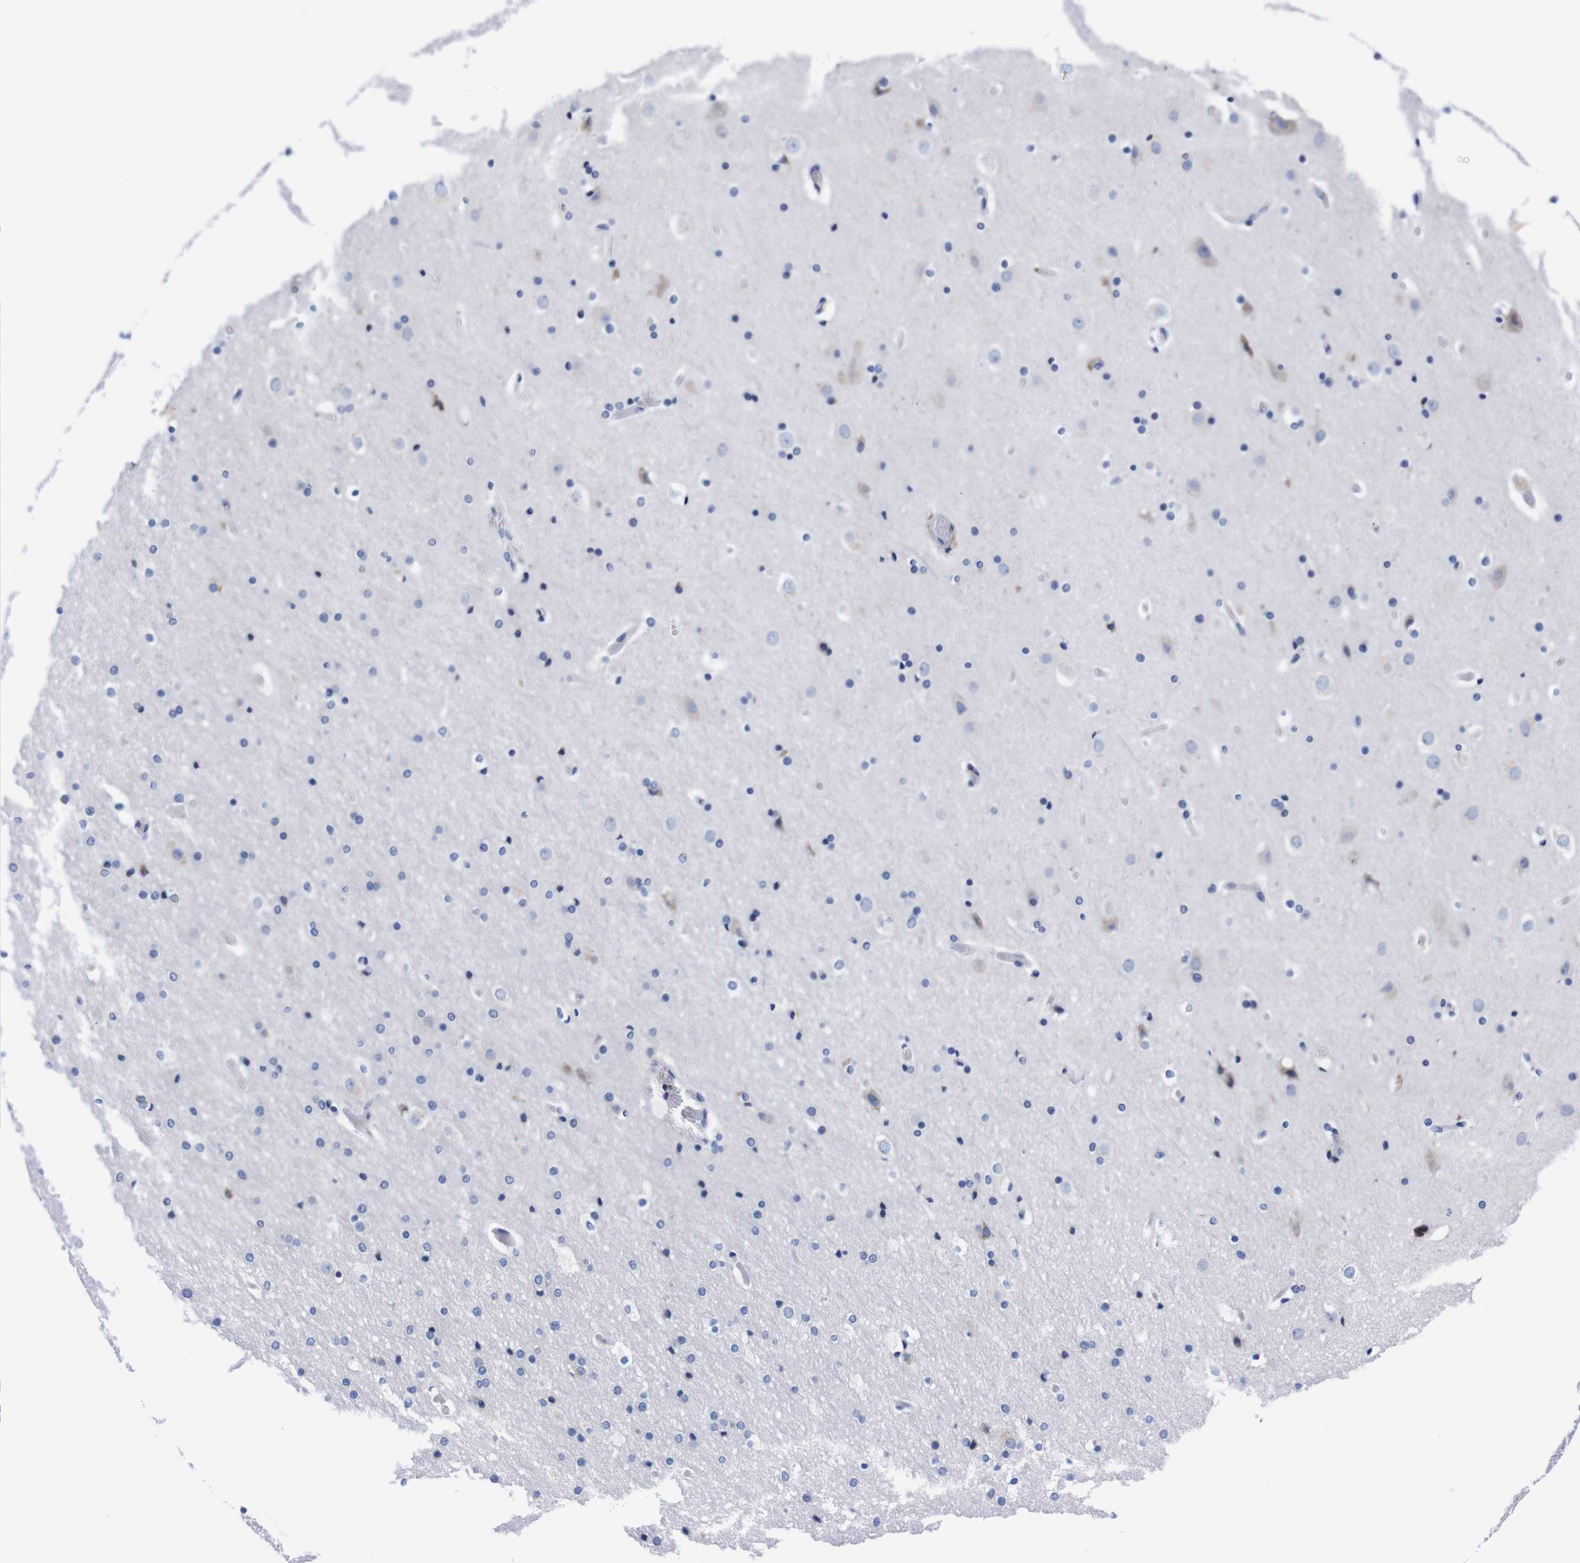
{"staining": {"intensity": "negative", "quantity": "none", "location": "none"}, "tissue": "cerebral cortex", "cell_type": "Endothelial cells", "image_type": "normal", "snomed": [{"axis": "morphology", "description": "Normal tissue, NOS"}, {"axis": "topography", "description": "Cerebral cortex"}], "caption": "The immunohistochemistry (IHC) micrograph has no significant positivity in endothelial cells of cerebral cortex.", "gene": "NEBL", "patient": {"sex": "male", "age": 57}}